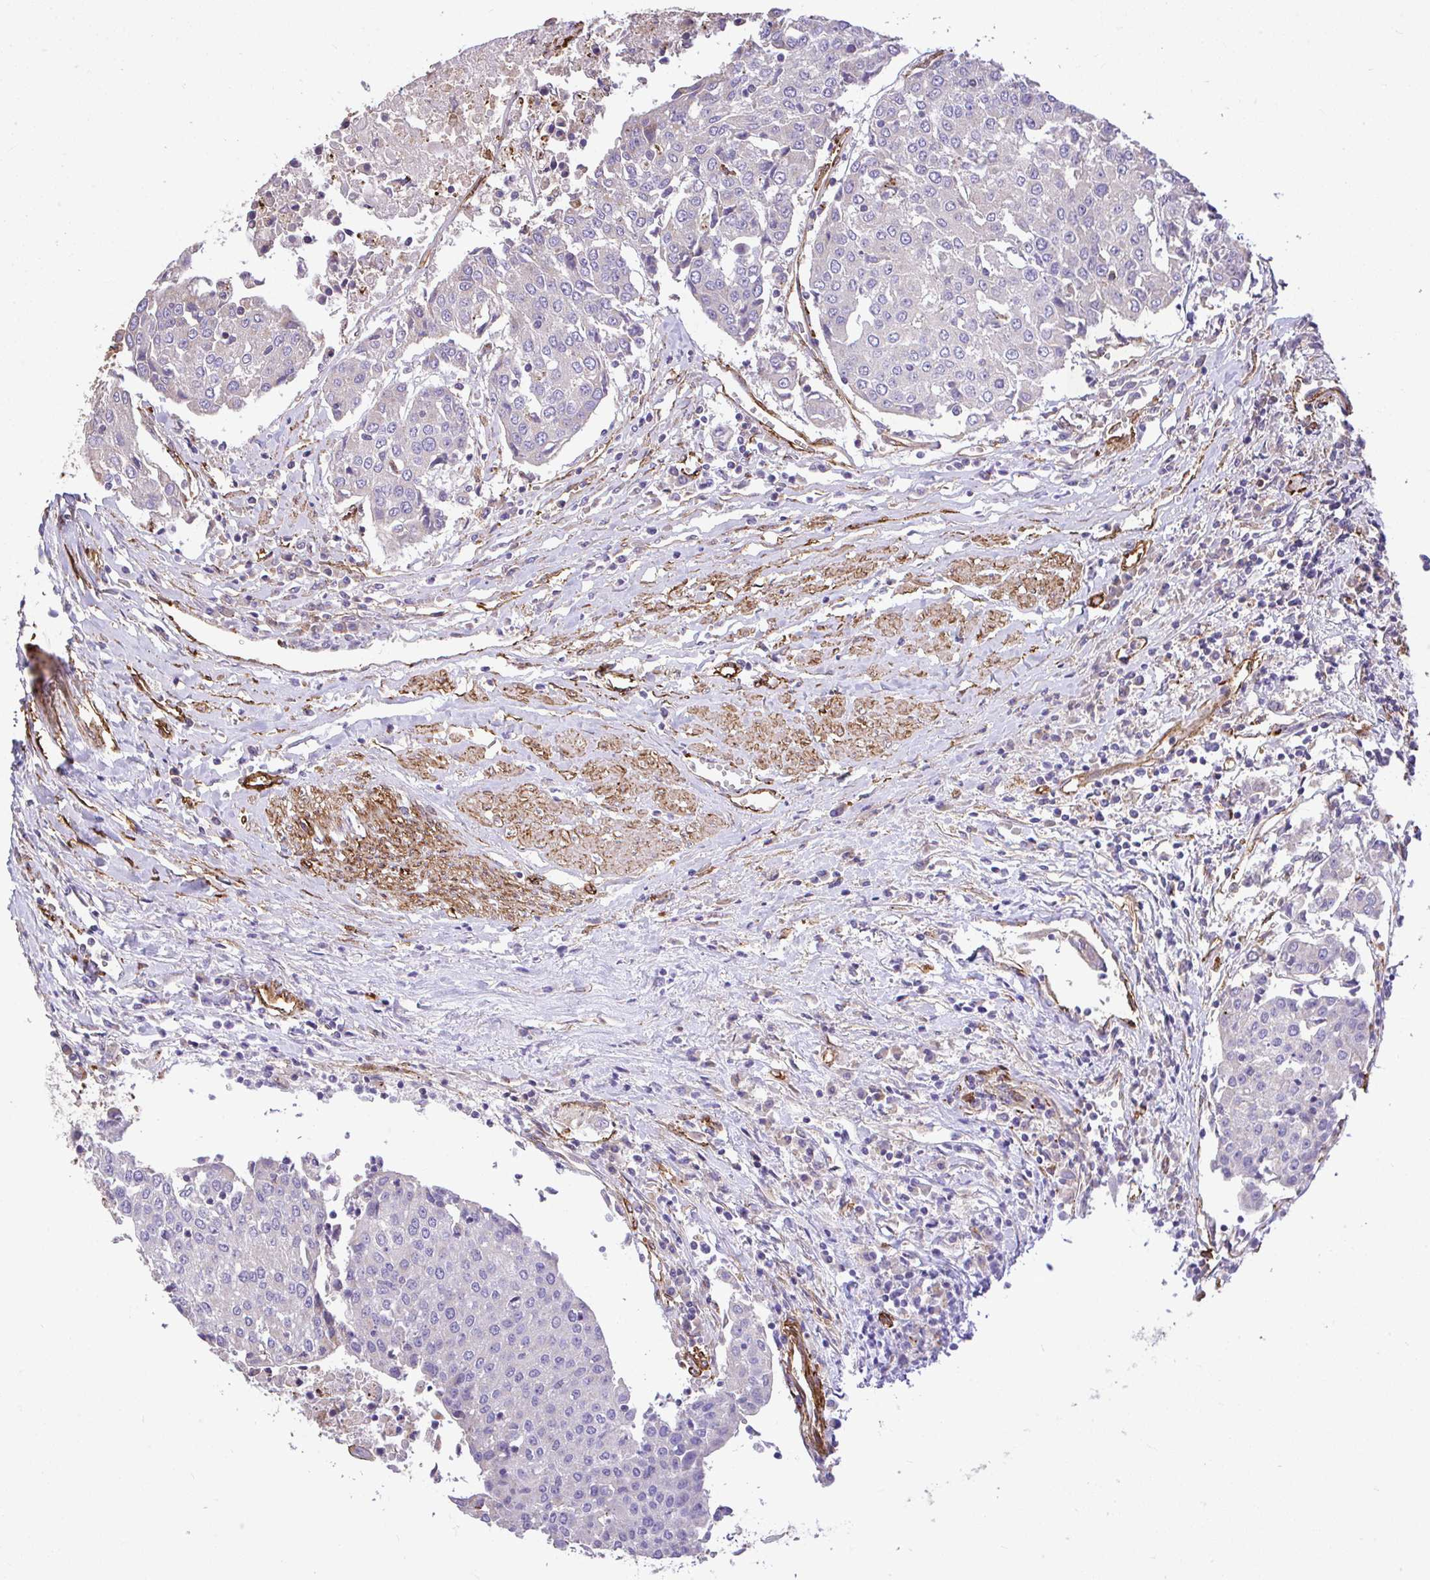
{"staining": {"intensity": "negative", "quantity": "none", "location": "none"}, "tissue": "urothelial cancer", "cell_type": "Tumor cells", "image_type": "cancer", "snomed": [{"axis": "morphology", "description": "Urothelial carcinoma, High grade"}, {"axis": "topography", "description": "Urinary bladder"}], "caption": "The histopathology image displays no staining of tumor cells in high-grade urothelial carcinoma. (DAB IHC visualized using brightfield microscopy, high magnification).", "gene": "PTPRK", "patient": {"sex": "female", "age": 85}}